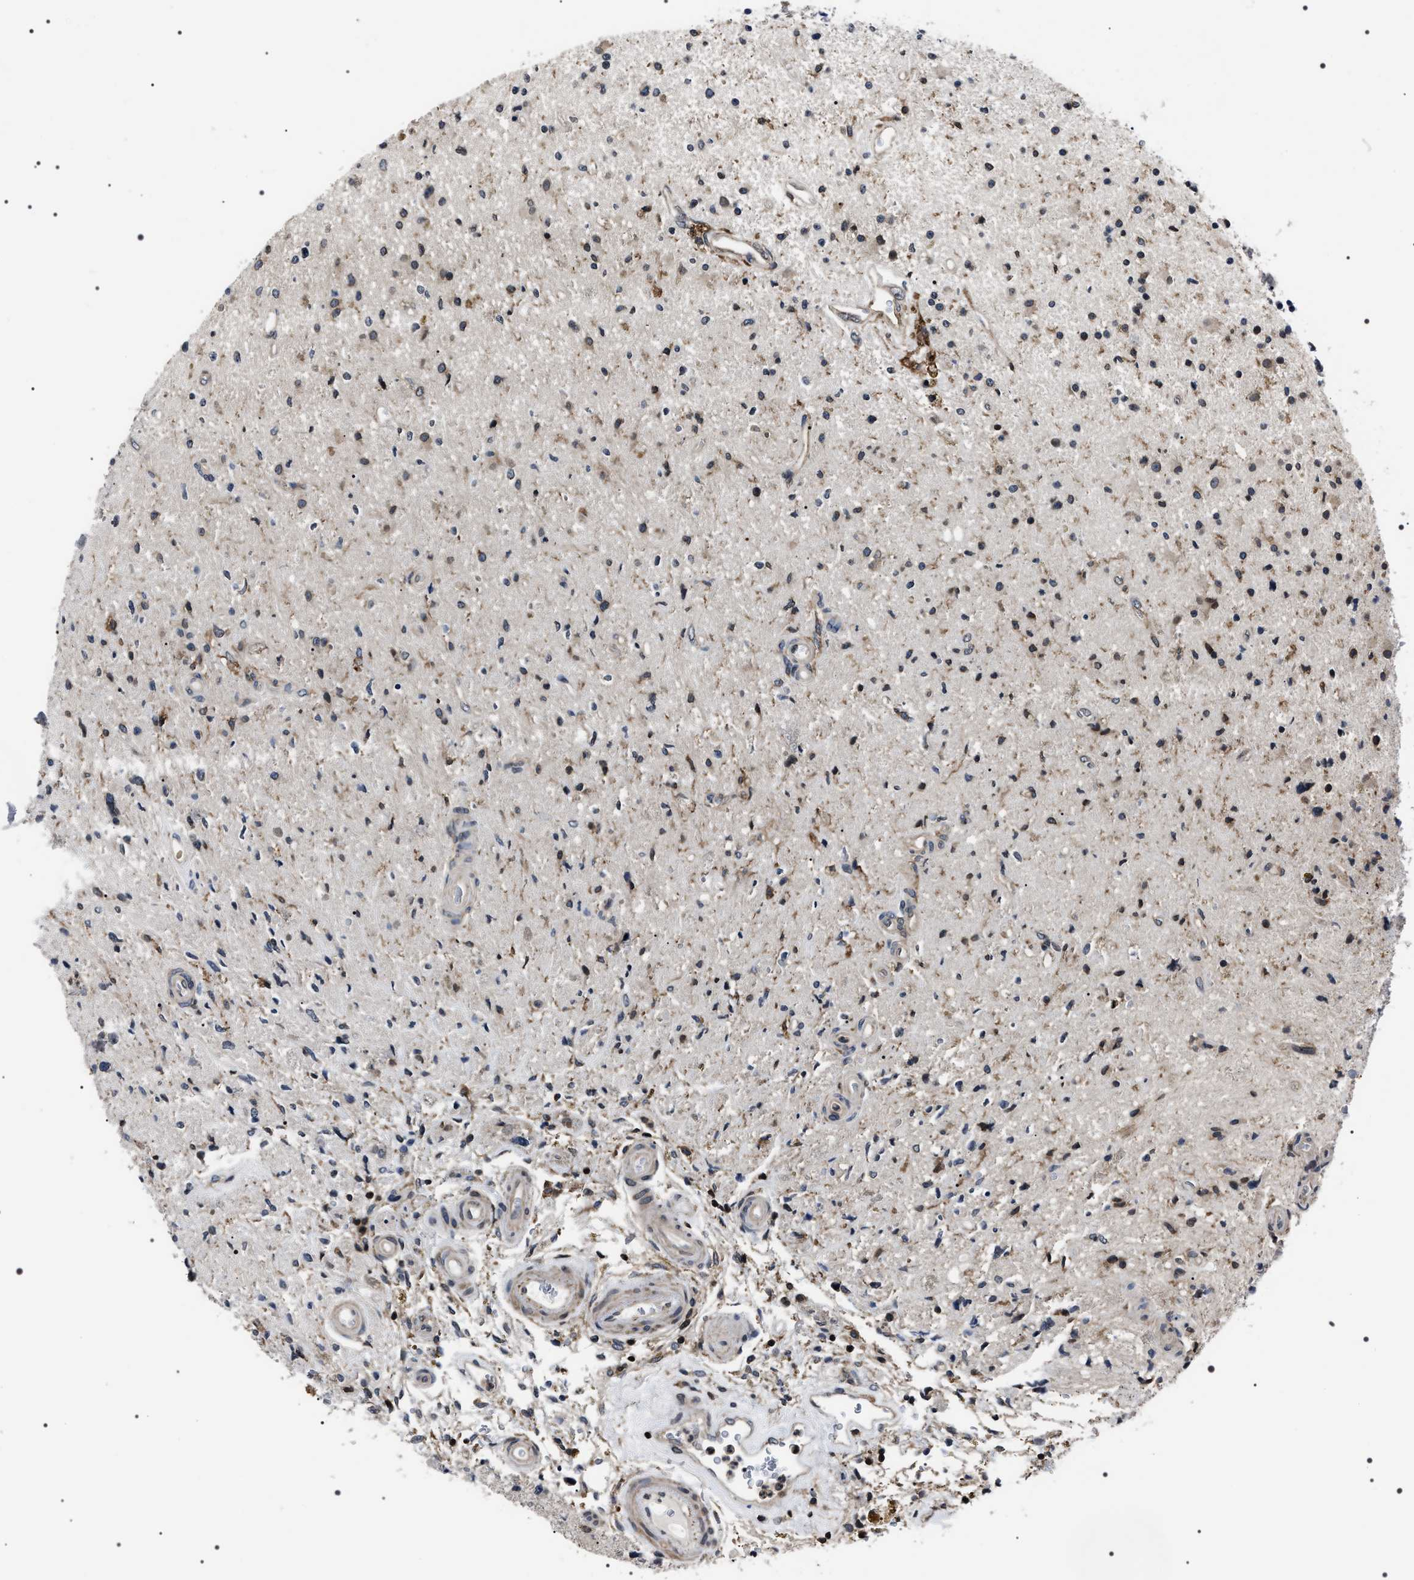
{"staining": {"intensity": "negative", "quantity": "none", "location": "none"}, "tissue": "glioma", "cell_type": "Tumor cells", "image_type": "cancer", "snomed": [{"axis": "morphology", "description": "Glioma, malignant, High grade"}, {"axis": "topography", "description": "Brain"}], "caption": "There is no significant expression in tumor cells of glioma.", "gene": "SIPA1", "patient": {"sex": "male", "age": 33}}